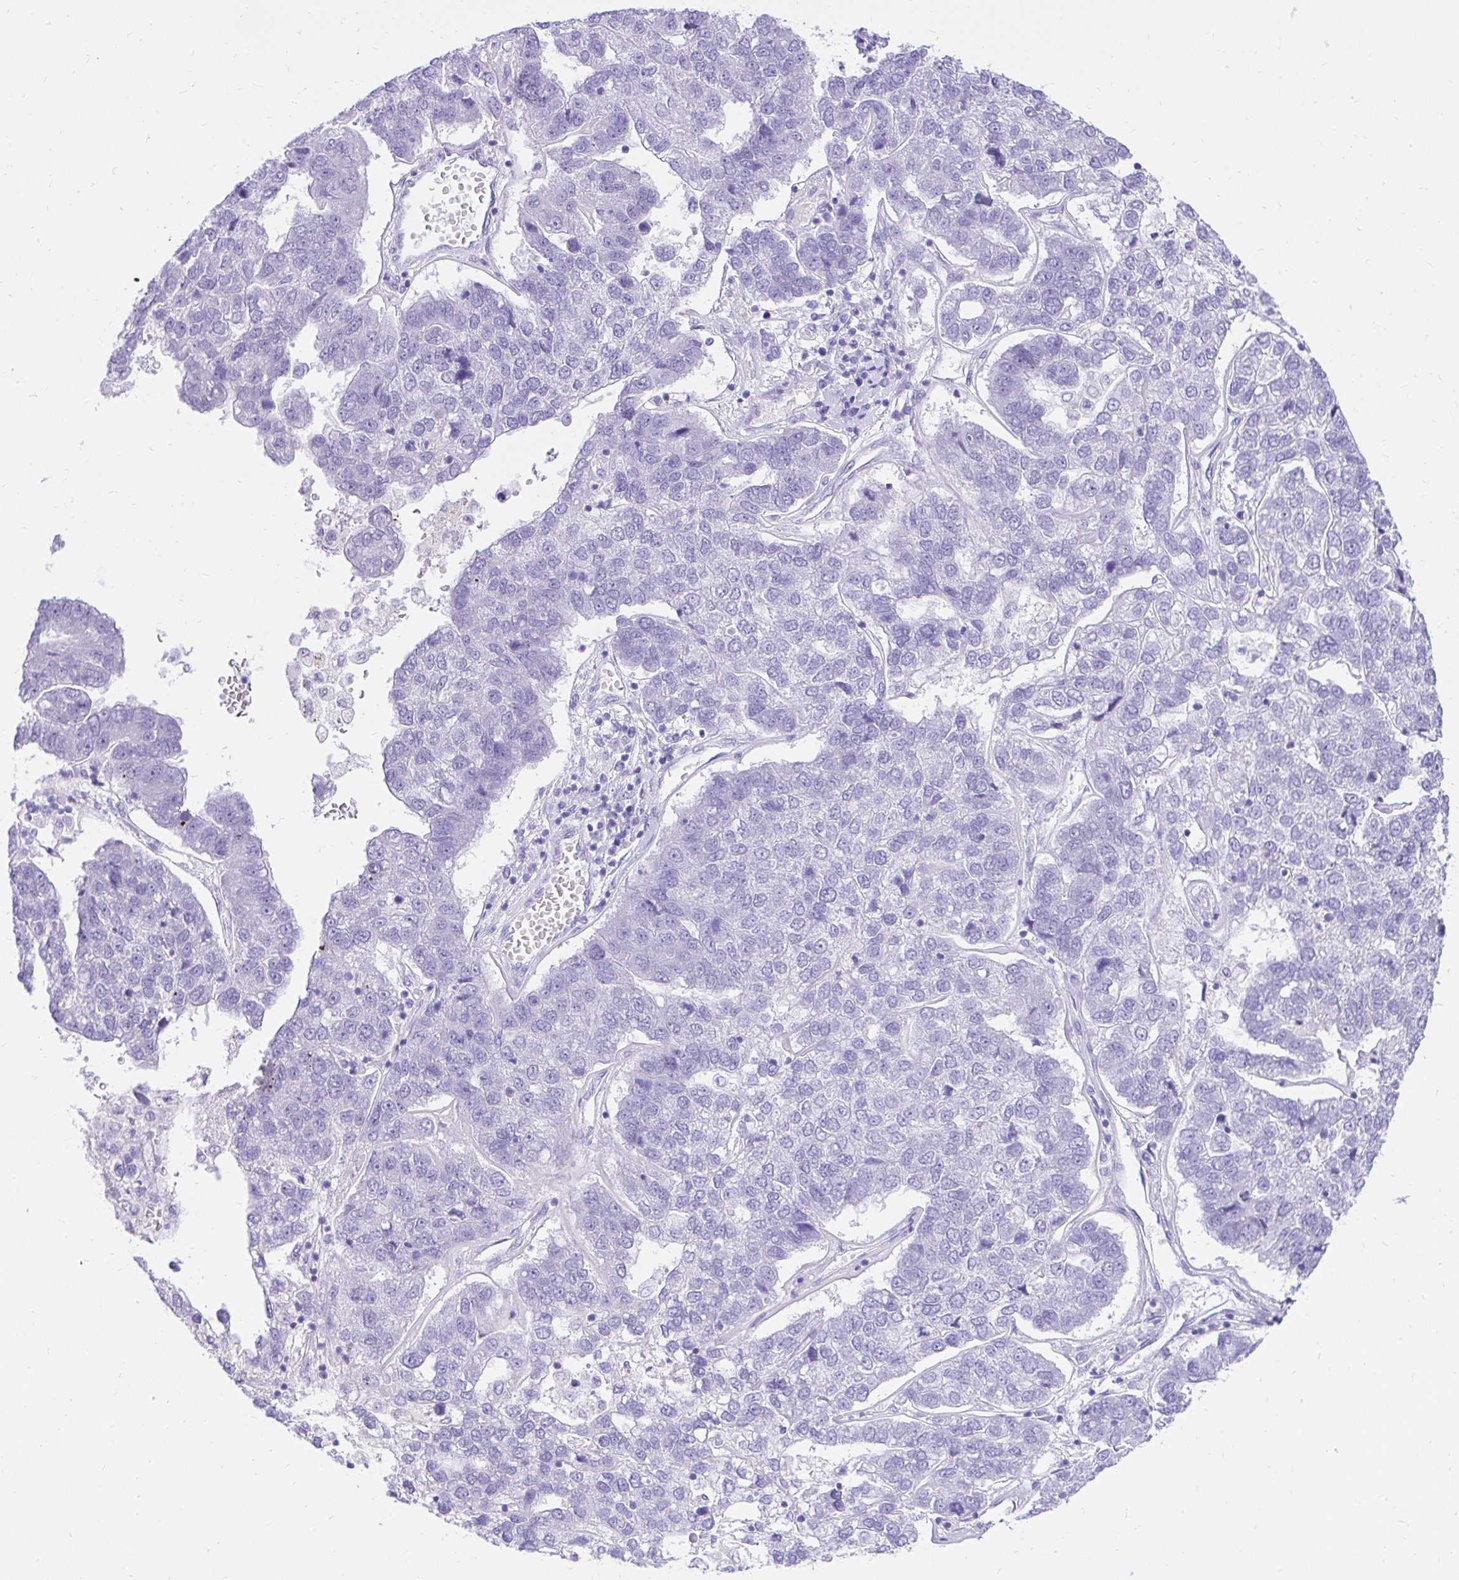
{"staining": {"intensity": "negative", "quantity": "none", "location": "none"}, "tissue": "pancreatic cancer", "cell_type": "Tumor cells", "image_type": "cancer", "snomed": [{"axis": "morphology", "description": "Adenocarcinoma, NOS"}, {"axis": "topography", "description": "Pancreas"}], "caption": "A micrograph of human adenocarcinoma (pancreatic) is negative for staining in tumor cells.", "gene": "FATE1", "patient": {"sex": "female", "age": 61}}